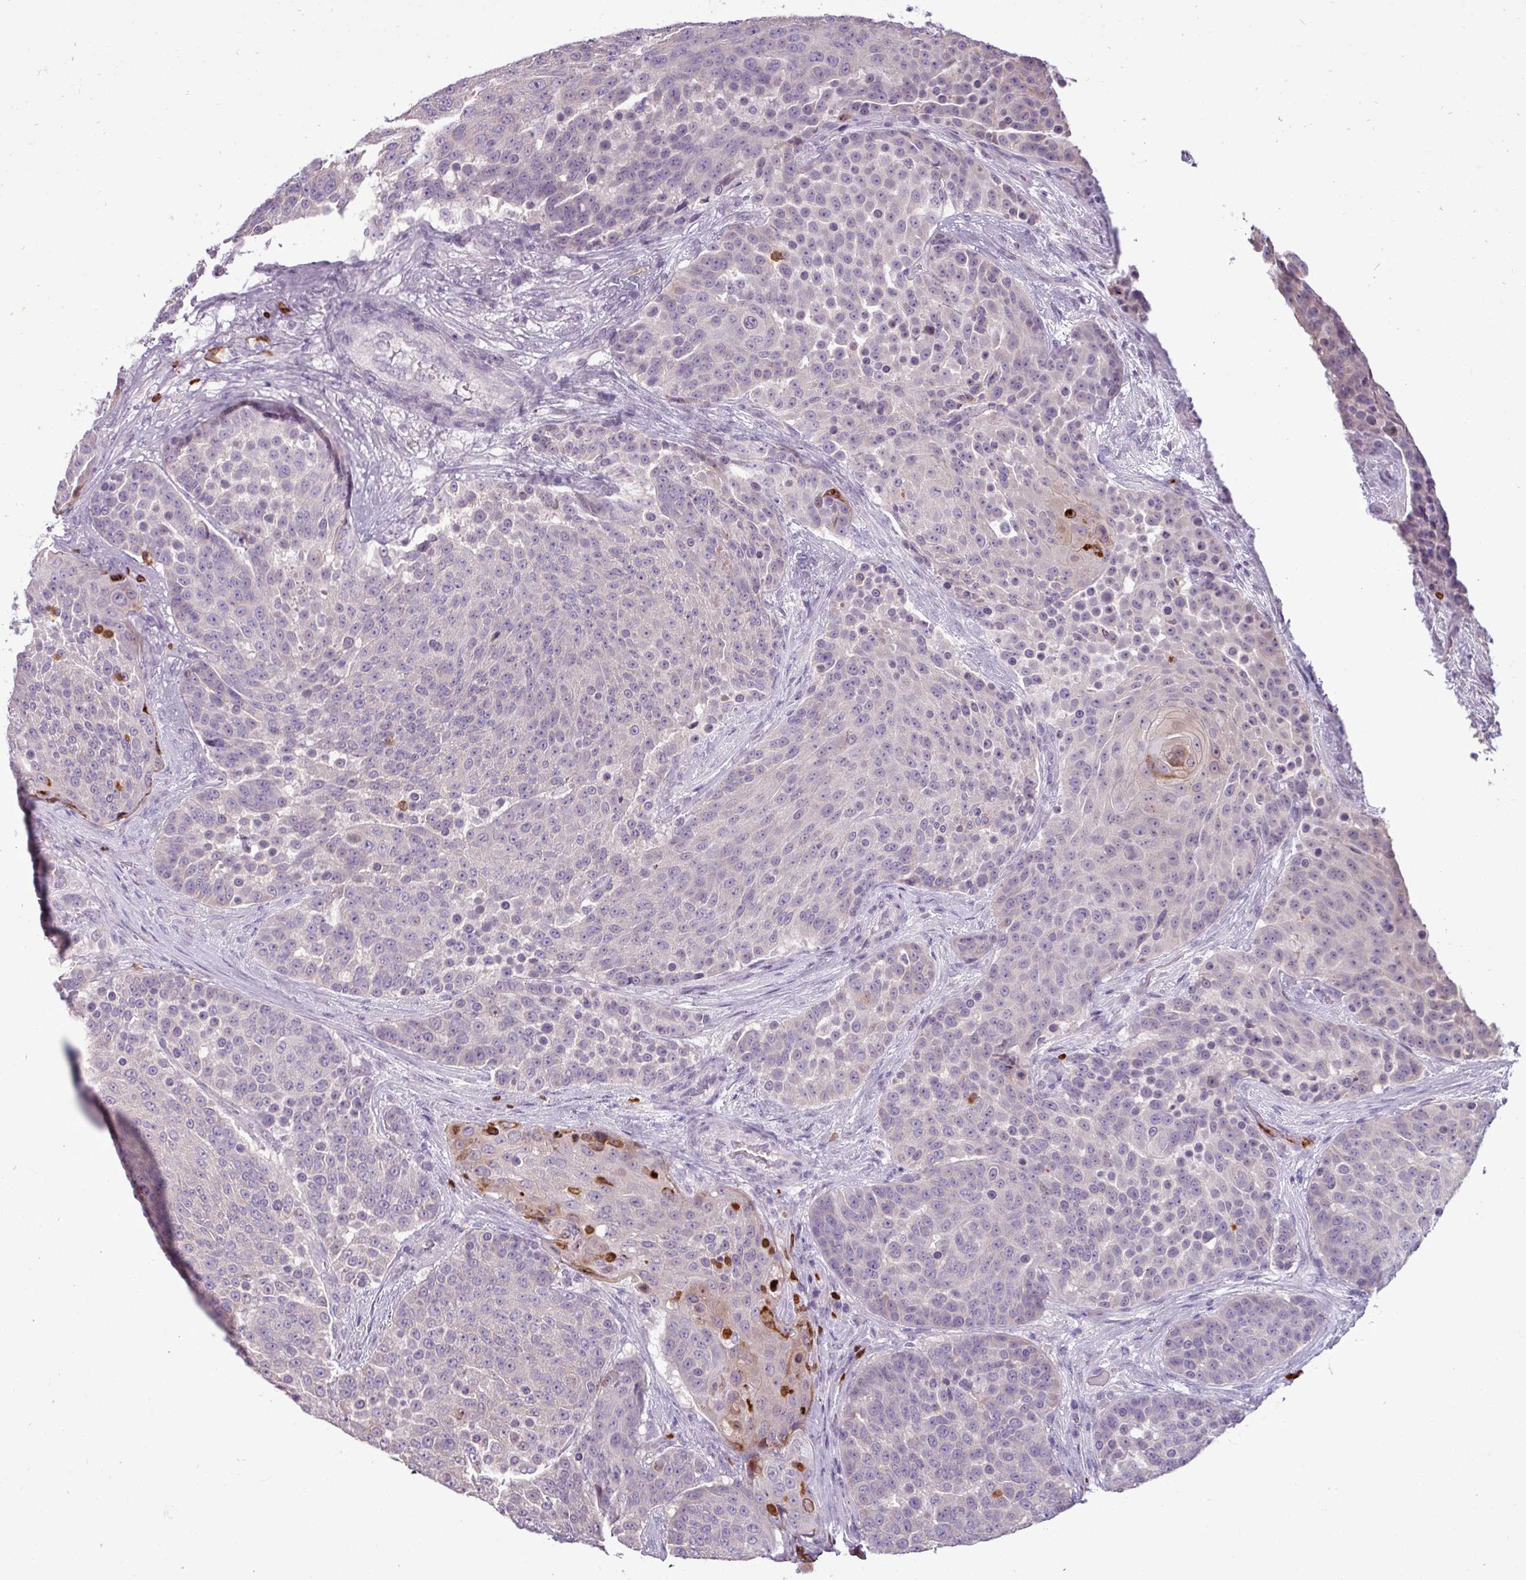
{"staining": {"intensity": "moderate", "quantity": "<25%", "location": "cytoplasmic/membranous"}, "tissue": "urothelial cancer", "cell_type": "Tumor cells", "image_type": "cancer", "snomed": [{"axis": "morphology", "description": "Urothelial carcinoma, High grade"}, {"axis": "topography", "description": "Urinary bladder"}], "caption": "Urothelial carcinoma (high-grade) stained with DAB (3,3'-diaminobenzidine) IHC reveals low levels of moderate cytoplasmic/membranous expression in approximately <25% of tumor cells.", "gene": "TRIM39", "patient": {"sex": "female", "age": 63}}